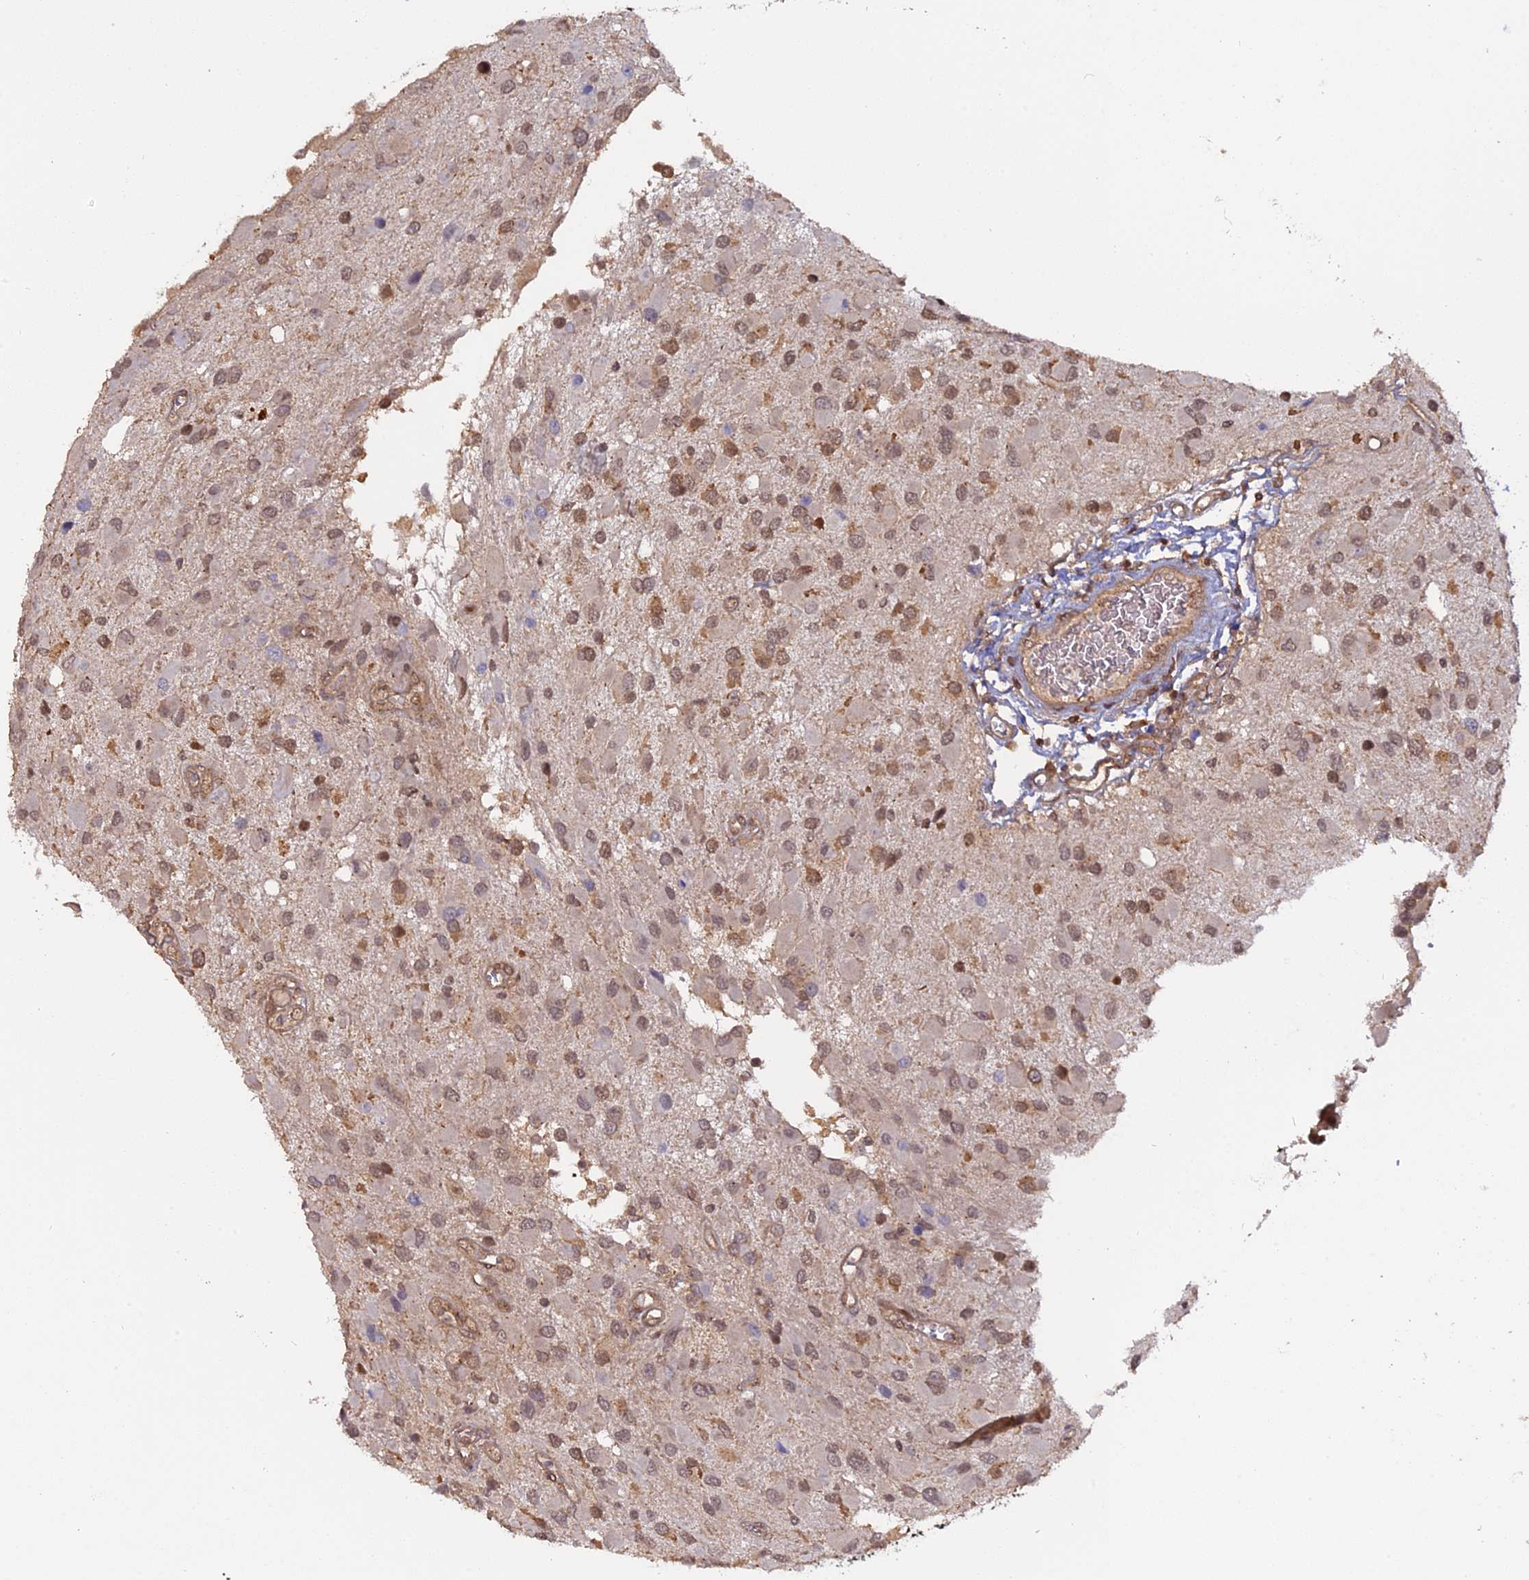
{"staining": {"intensity": "moderate", "quantity": "25%-75%", "location": "cytoplasmic/membranous,nuclear"}, "tissue": "glioma", "cell_type": "Tumor cells", "image_type": "cancer", "snomed": [{"axis": "morphology", "description": "Glioma, malignant, High grade"}, {"axis": "topography", "description": "Brain"}], "caption": "Glioma tissue displays moderate cytoplasmic/membranous and nuclear staining in about 25%-75% of tumor cells", "gene": "PKIG", "patient": {"sex": "male", "age": 53}}